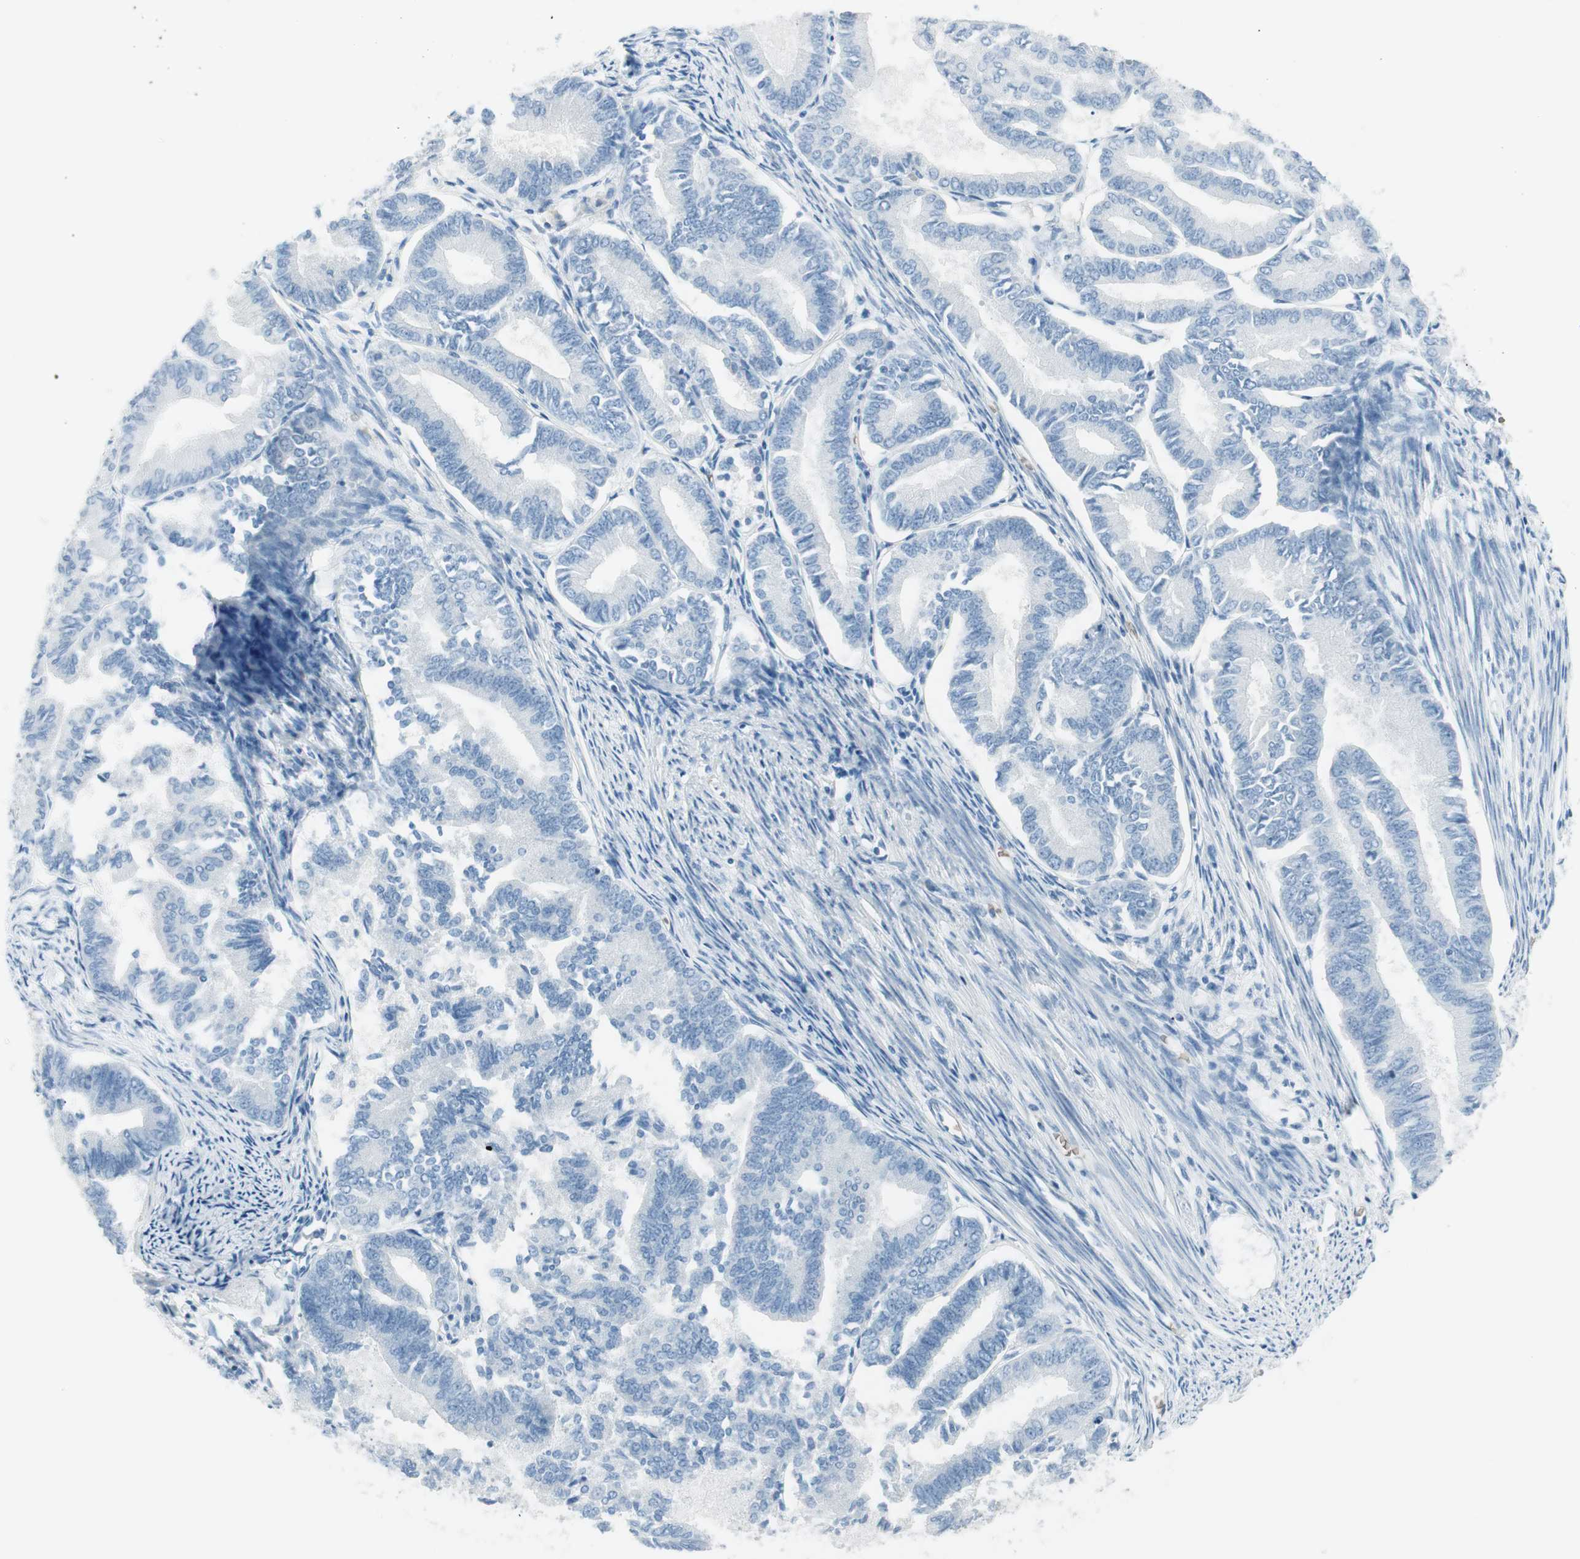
{"staining": {"intensity": "negative", "quantity": "none", "location": "none"}, "tissue": "endometrial cancer", "cell_type": "Tumor cells", "image_type": "cancer", "snomed": [{"axis": "morphology", "description": "Adenocarcinoma, NOS"}, {"axis": "topography", "description": "Endometrium"}], "caption": "Immunohistochemistry (IHC) micrograph of neoplastic tissue: endometrial adenocarcinoma stained with DAB (3,3'-diaminobenzidine) exhibits no significant protein staining in tumor cells. (Brightfield microscopy of DAB IHC at high magnification).", "gene": "MAP4K1", "patient": {"sex": "female", "age": 86}}